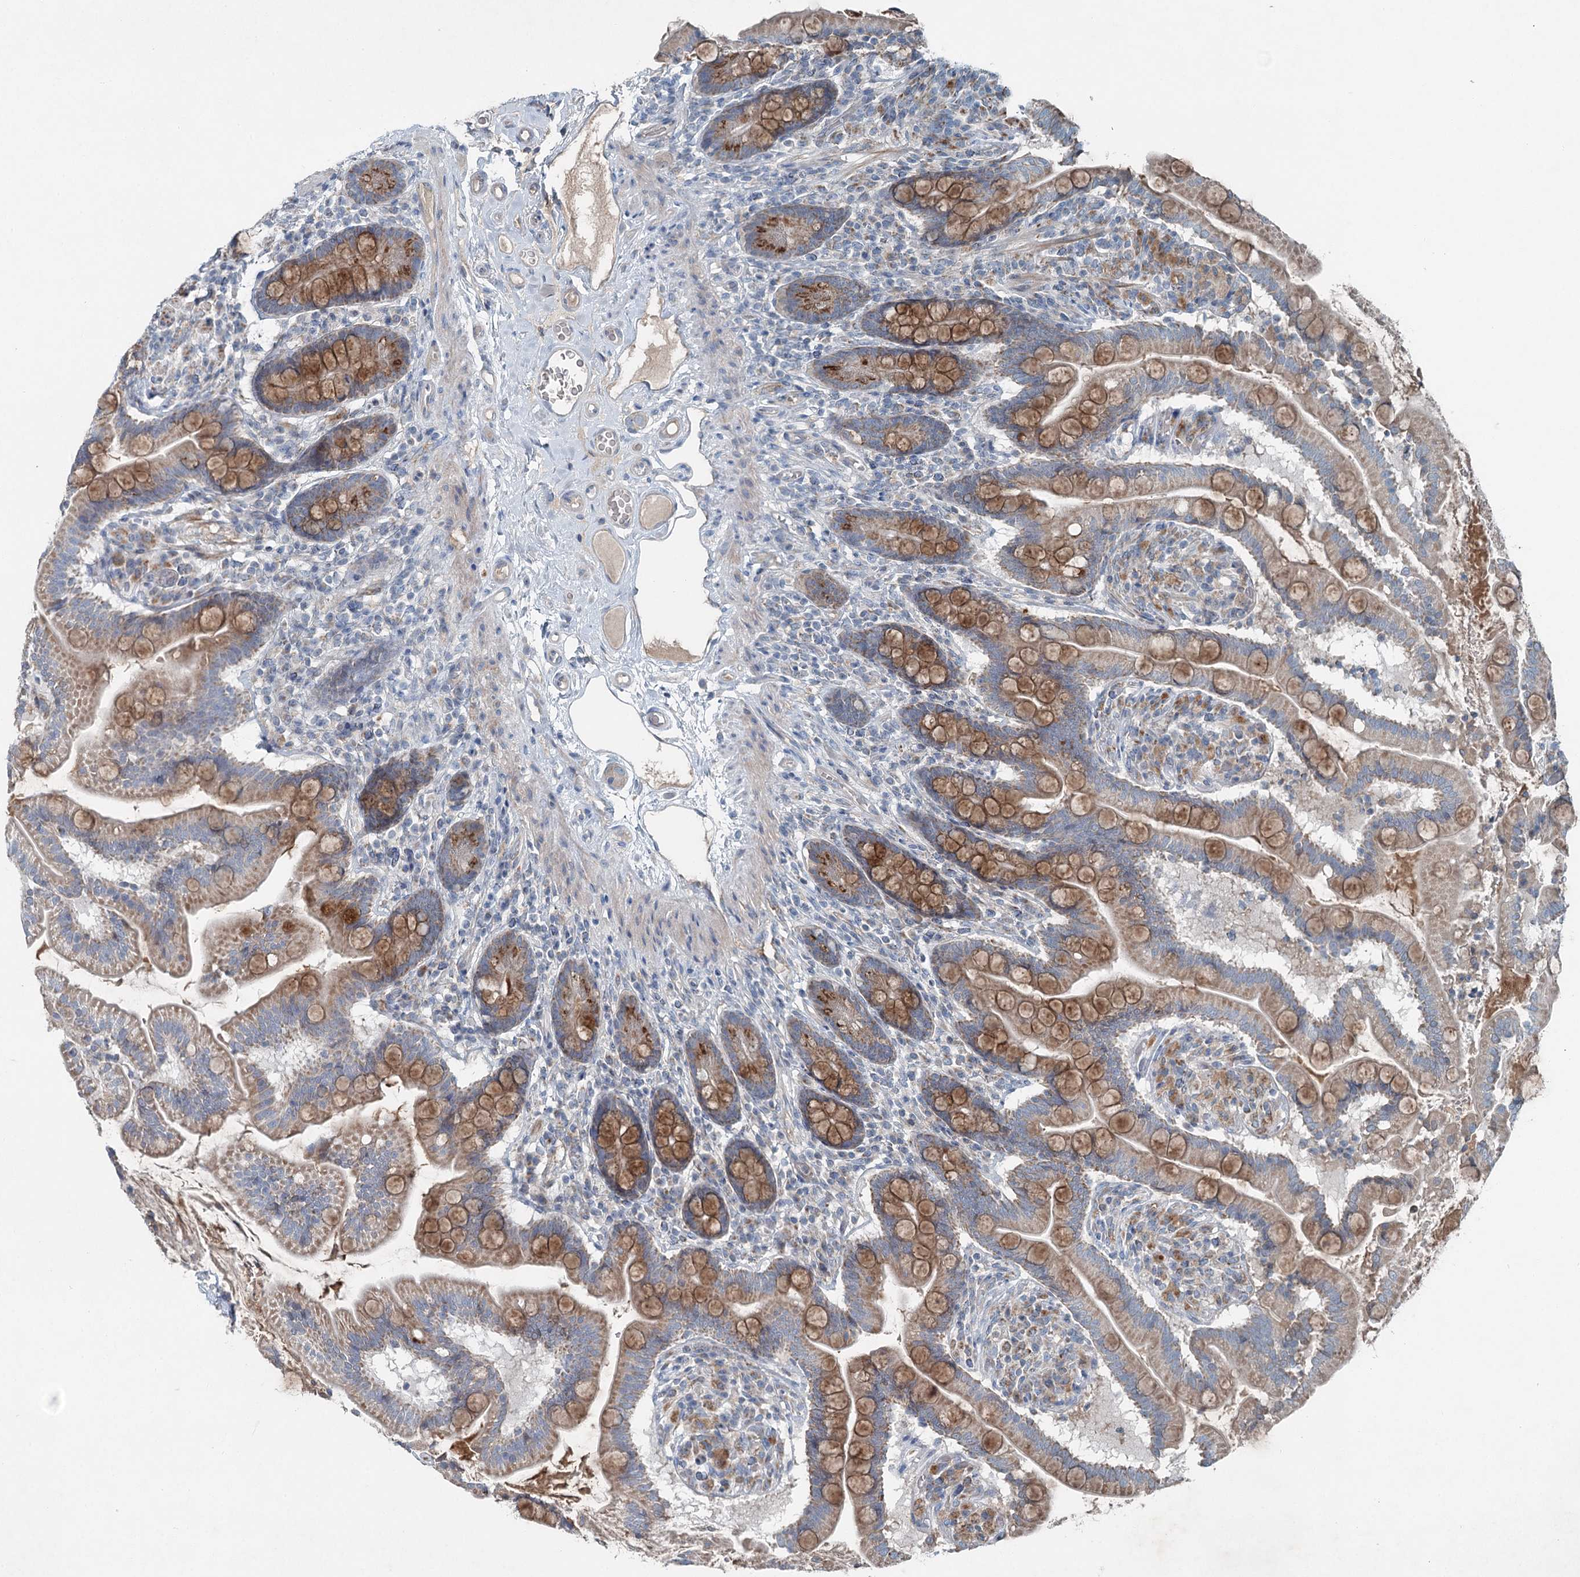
{"staining": {"intensity": "strong", "quantity": ">75%", "location": "cytoplasmic/membranous"}, "tissue": "small intestine", "cell_type": "Glandular cells", "image_type": "normal", "snomed": [{"axis": "morphology", "description": "Normal tissue, NOS"}, {"axis": "topography", "description": "Small intestine"}], "caption": "Immunohistochemistry micrograph of benign human small intestine stained for a protein (brown), which demonstrates high levels of strong cytoplasmic/membranous expression in approximately >75% of glandular cells.", "gene": "CHCHD5", "patient": {"sex": "female", "age": 64}}